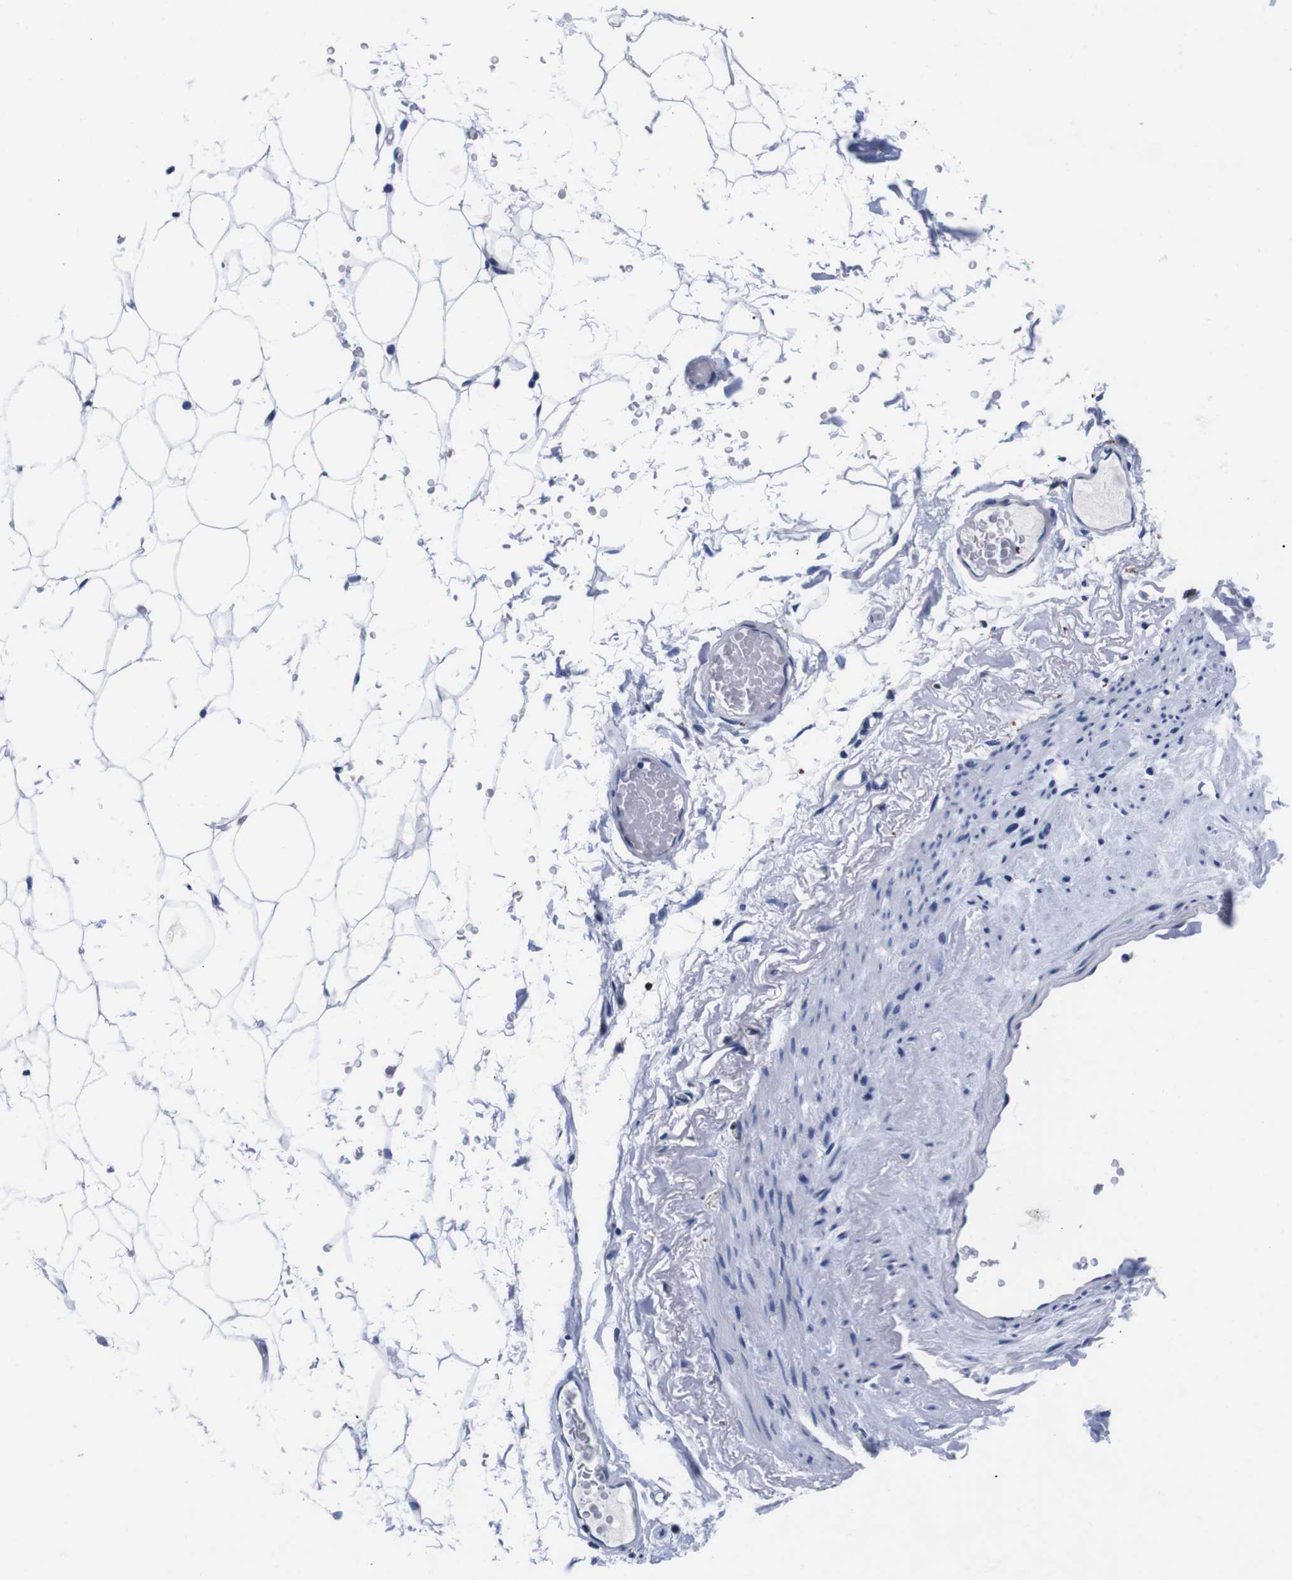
{"staining": {"intensity": "negative", "quantity": "none", "location": "none"}, "tissue": "adipose tissue", "cell_type": "Adipocytes", "image_type": "normal", "snomed": [{"axis": "morphology", "description": "Normal tissue, NOS"}, {"axis": "topography", "description": "Breast"}, {"axis": "topography", "description": "Soft tissue"}], "caption": "High magnification brightfield microscopy of benign adipose tissue stained with DAB (3,3'-diaminobenzidine) (brown) and counterstained with hematoxylin (blue): adipocytes show no significant expression. (DAB (3,3'-diaminobenzidine) immunohistochemistry with hematoxylin counter stain).", "gene": "ENSG00000248993", "patient": {"sex": "female", "age": 75}}